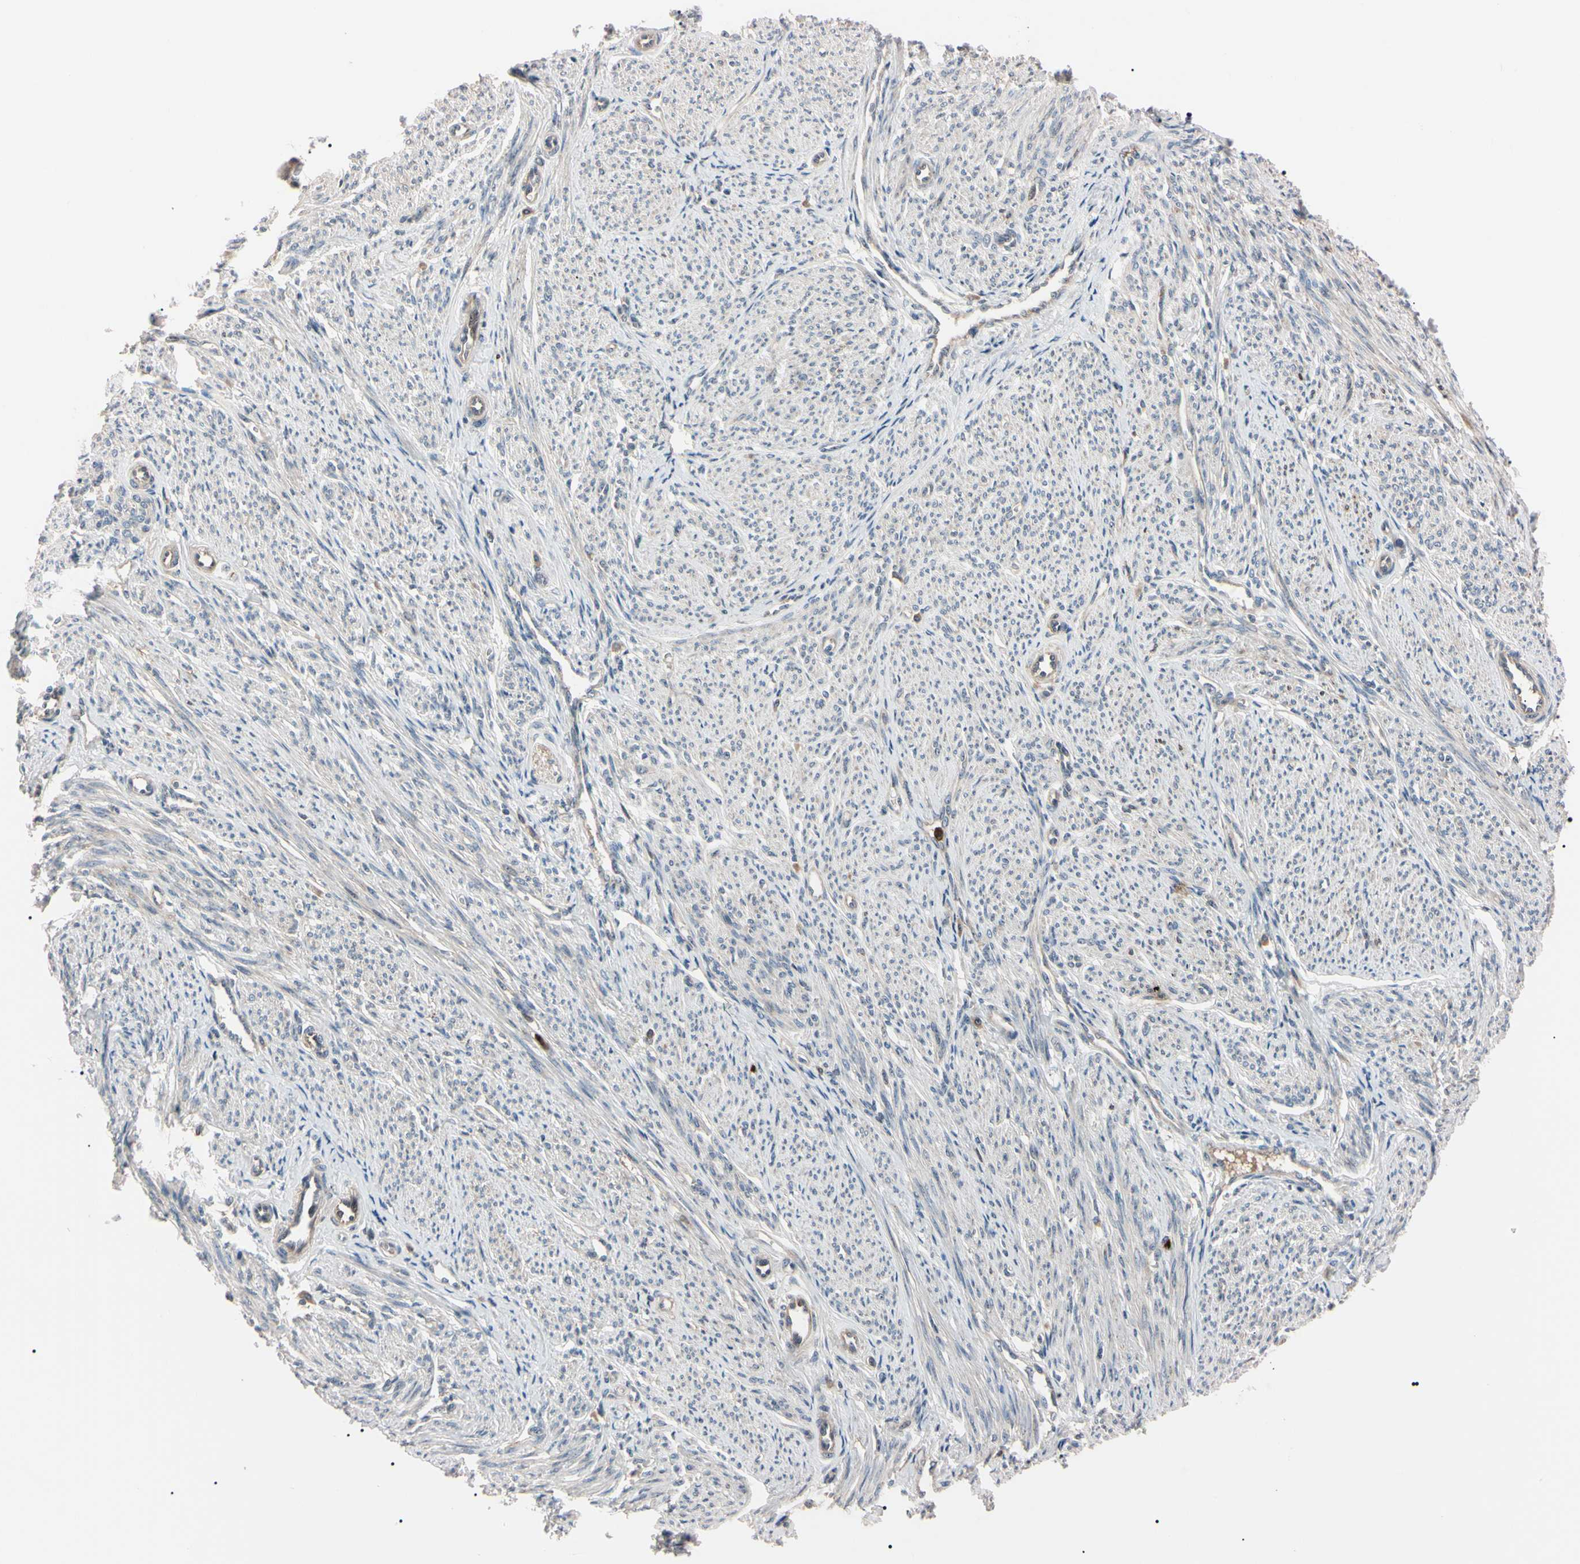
{"staining": {"intensity": "negative", "quantity": "none", "location": "none"}, "tissue": "smooth muscle", "cell_type": "Smooth muscle cells", "image_type": "normal", "snomed": [{"axis": "morphology", "description": "Normal tissue, NOS"}, {"axis": "topography", "description": "Smooth muscle"}], "caption": "IHC micrograph of benign smooth muscle: human smooth muscle stained with DAB displays no significant protein expression in smooth muscle cells.", "gene": "TRAF5", "patient": {"sex": "female", "age": 65}}